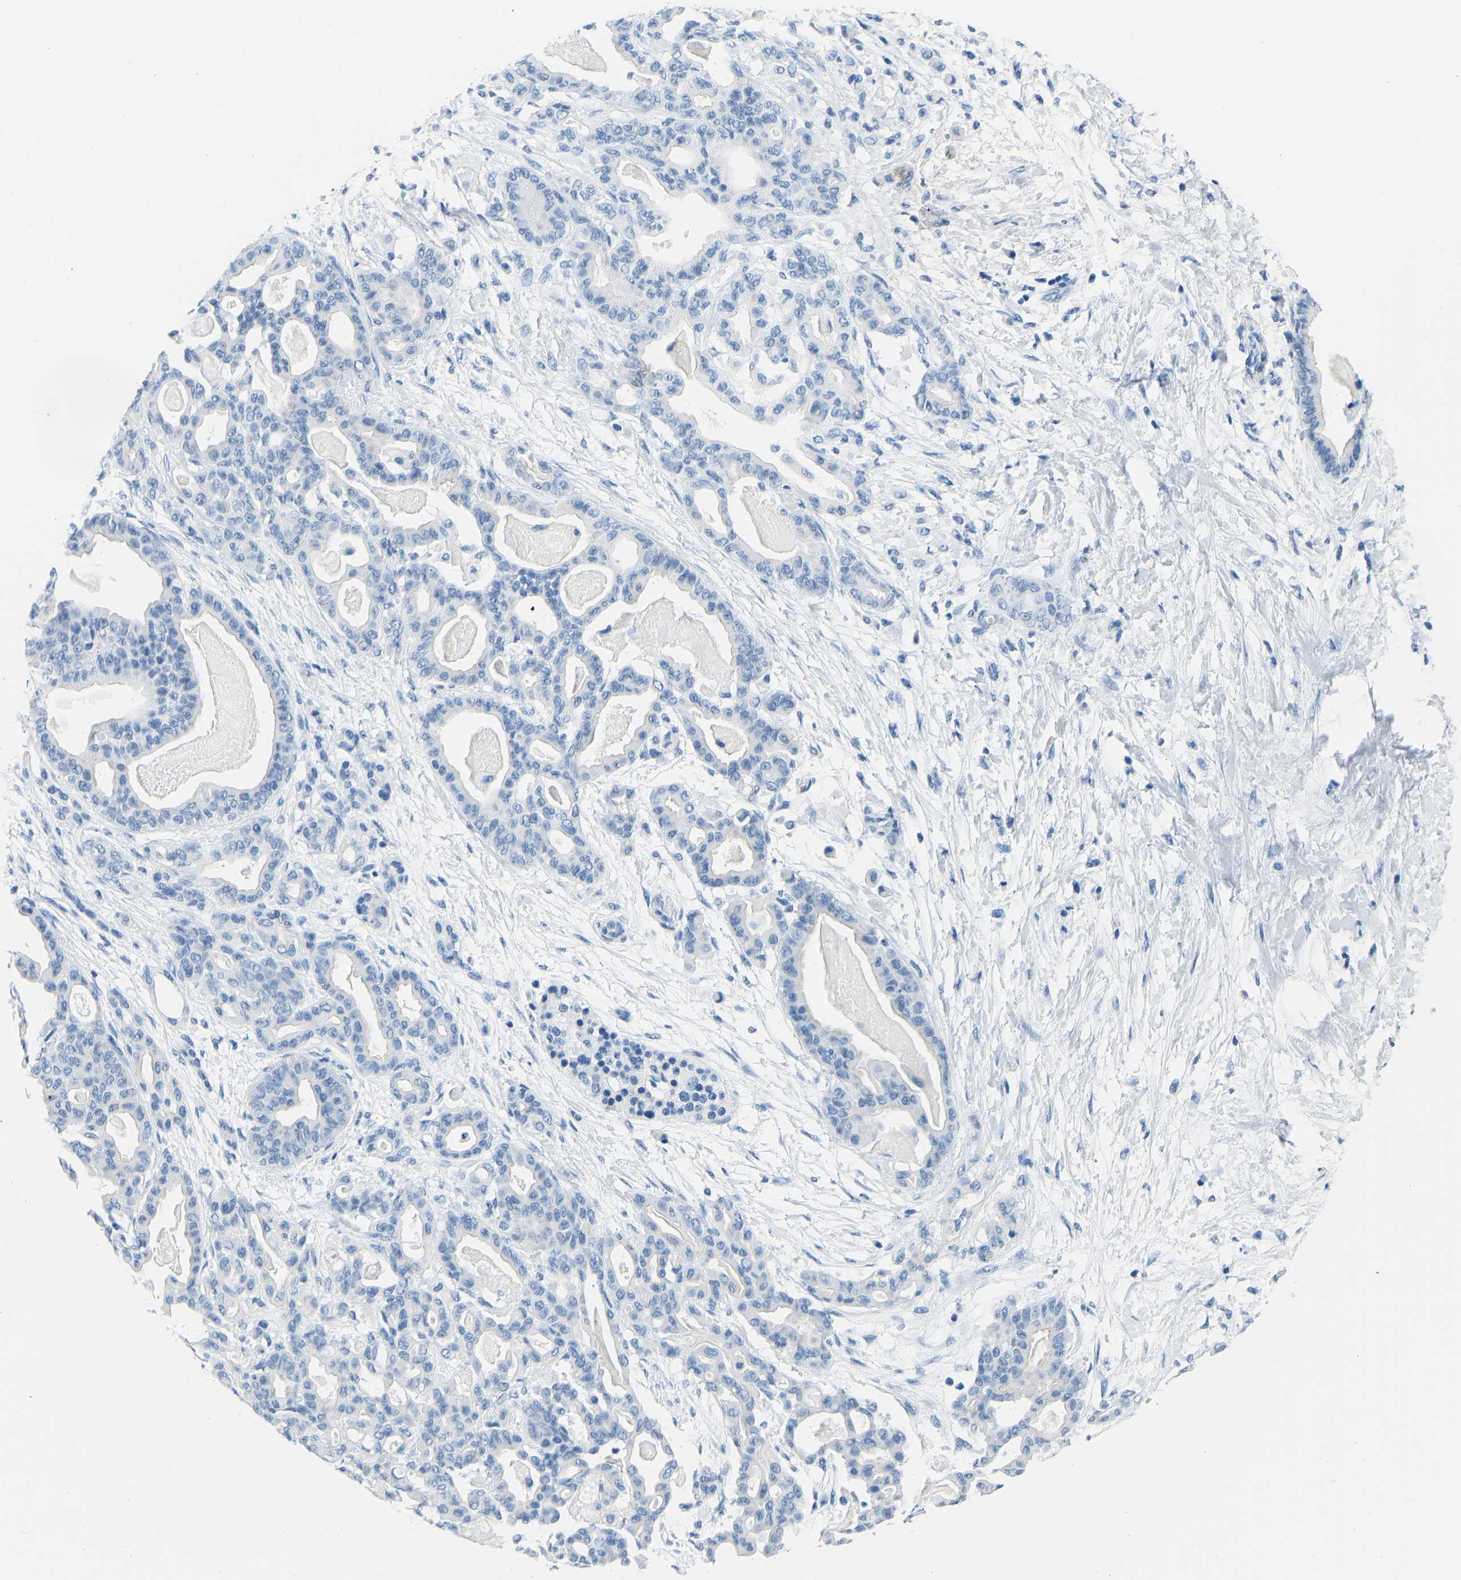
{"staining": {"intensity": "negative", "quantity": "none", "location": "none"}, "tissue": "pancreatic cancer", "cell_type": "Tumor cells", "image_type": "cancer", "snomed": [{"axis": "morphology", "description": "Adenocarcinoma, NOS"}, {"axis": "topography", "description": "Pancreas"}], "caption": "A high-resolution micrograph shows IHC staining of pancreatic cancer (adenocarcinoma), which demonstrates no significant staining in tumor cells. (DAB IHC, high magnification).", "gene": "SERPINB3", "patient": {"sex": "male", "age": 63}}